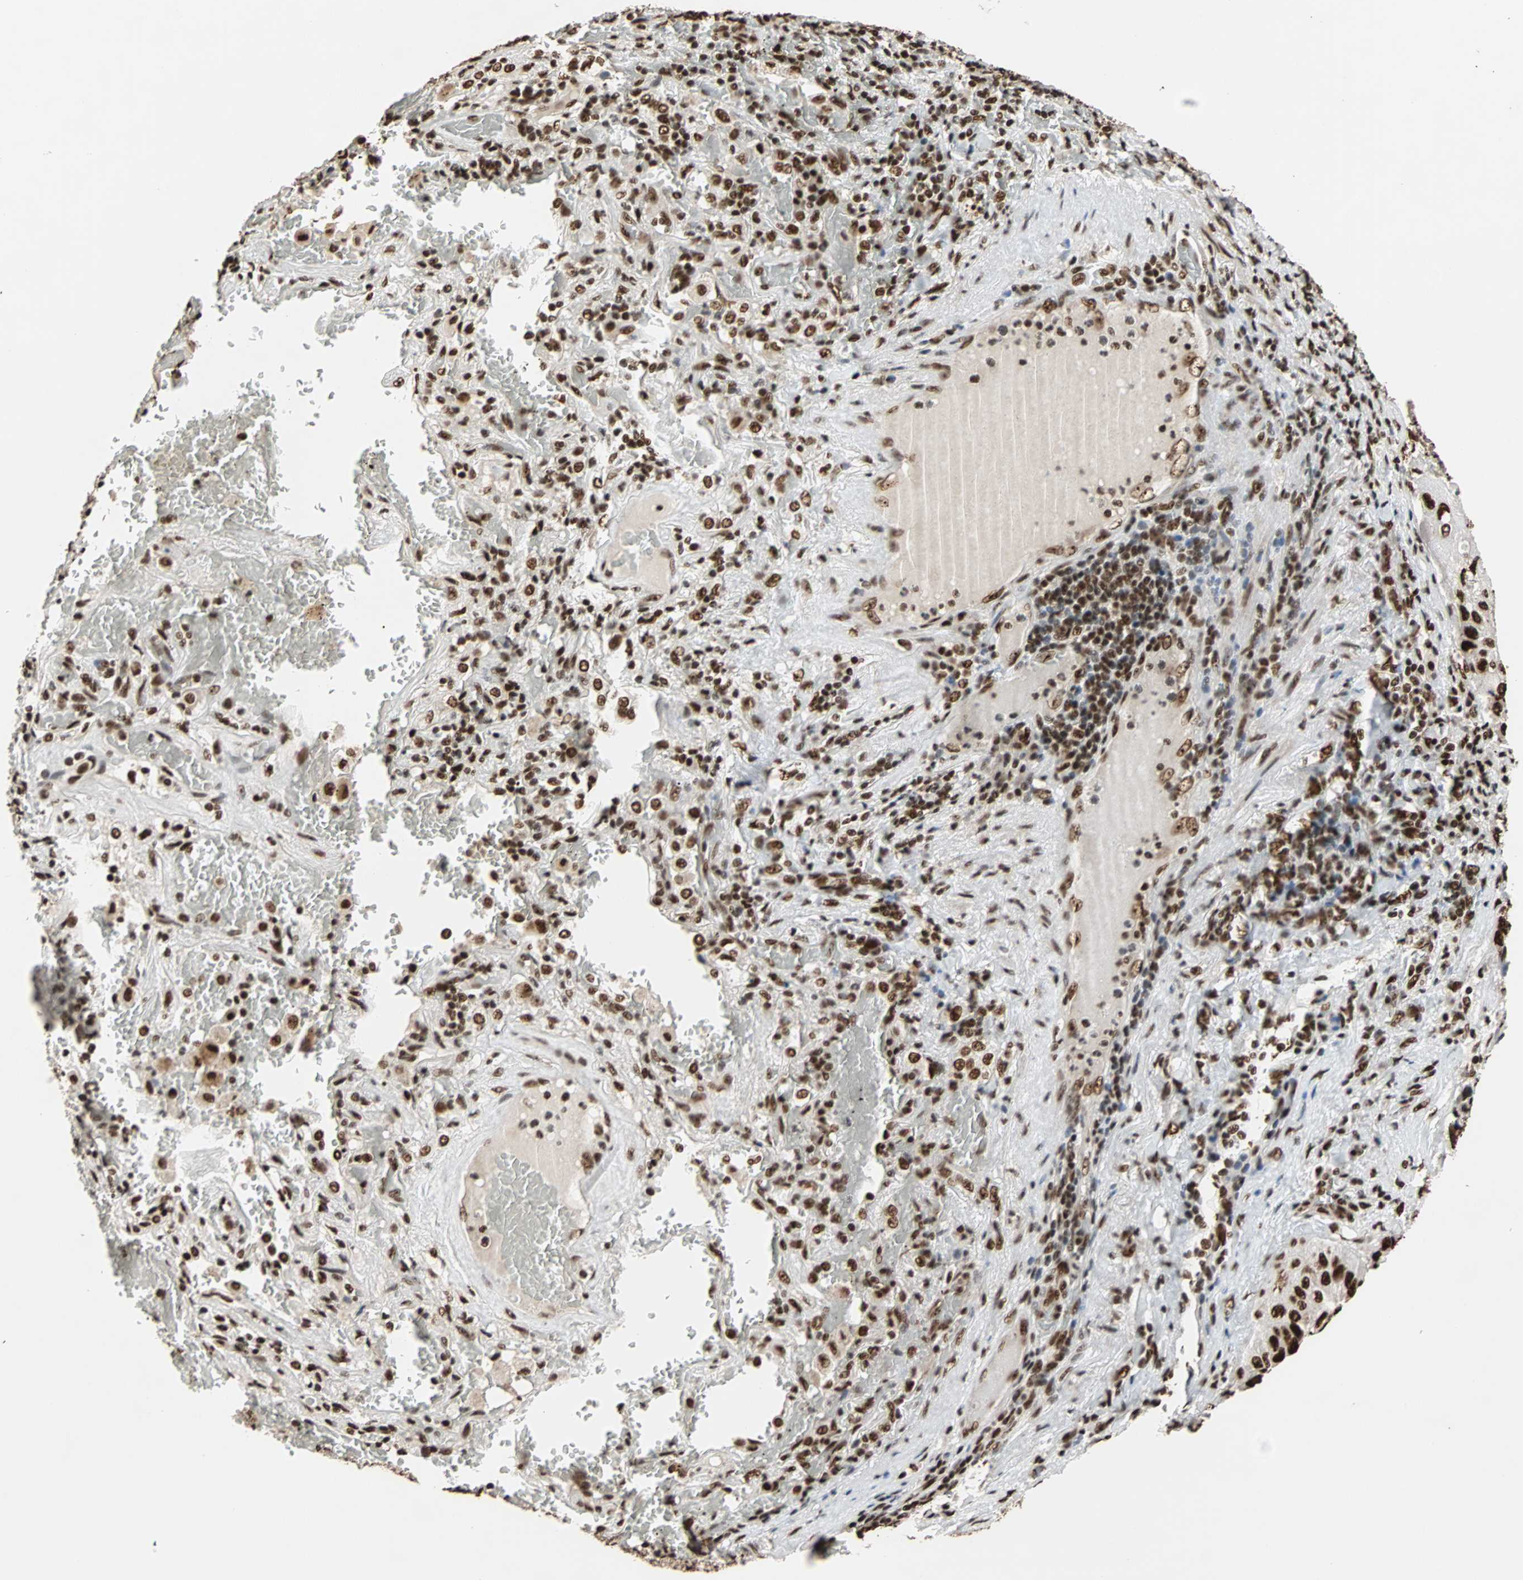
{"staining": {"intensity": "strong", "quantity": ">75%", "location": "nuclear"}, "tissue": "lung cancer", "cell_type": "Tumor cells", "image_type": "cancer", "snomed": [{"axis": "morphology", "description": "Squamous cell carcinoma, NOS"}, {"axis": "topography", "description": "Lung"}], "caption": "A high amount of strong nuclear expression is identified in approximately >75% of tumor cells in lung cancer (squamous cell carcinoma) tissue.", "gene": "ILF2", "patient": {"sex": "male", "age": 57}}